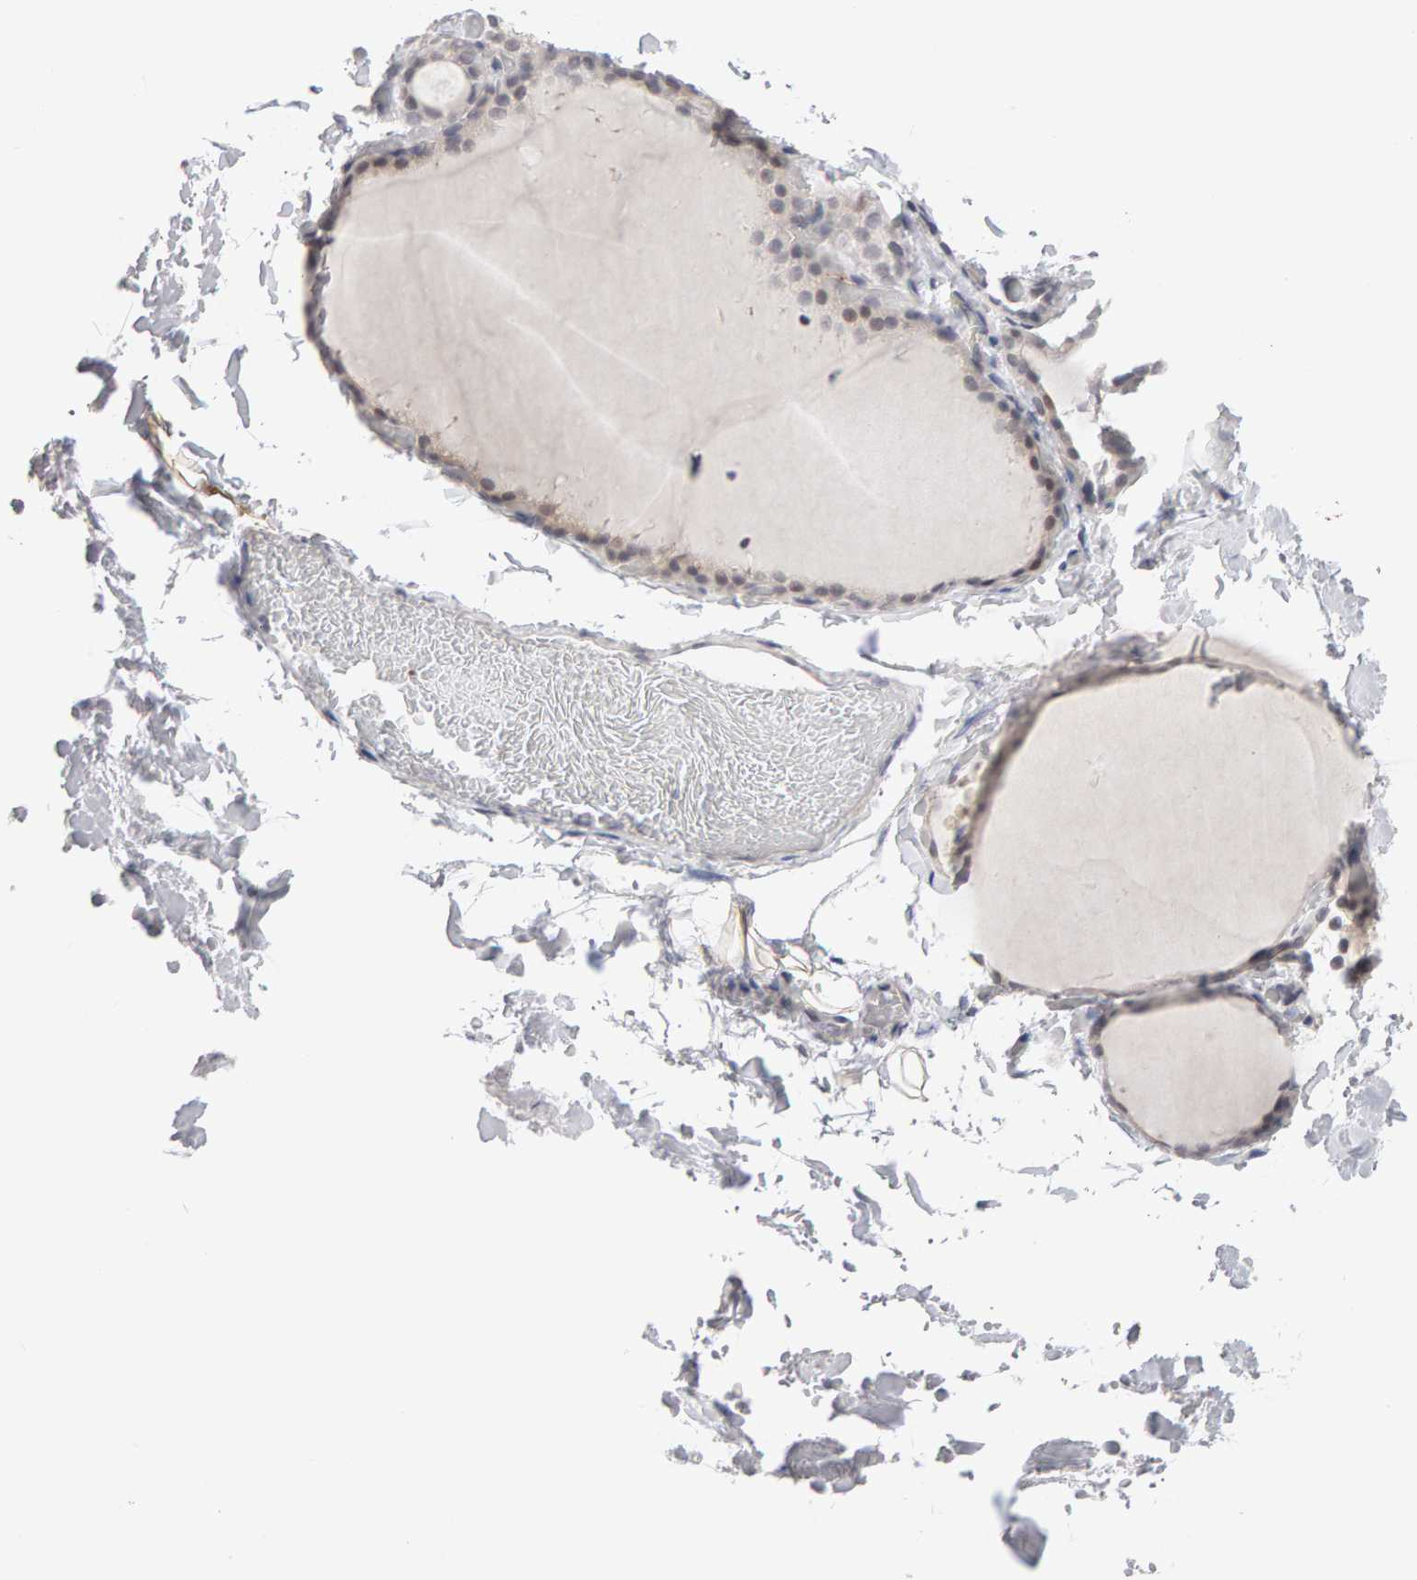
{"staining": {"intensity": "weak", "quantity": "<25%", "location": "cytoplasmic/membranous"}, "tissue": "thyroid gland", "cell_type": "Glandular cells", "image_type": "normal", "snomed": [{"axis": "morphology", "description": "Normal tissue, NOS"}, {"axis": "topography", "description": "Thyroid gland"}], "caption": "The image displays no staining of glandular cells in unremarkable thyroid gland.", "gene": "HNF4A", "patient": {"sex": "female", "age": 44}}